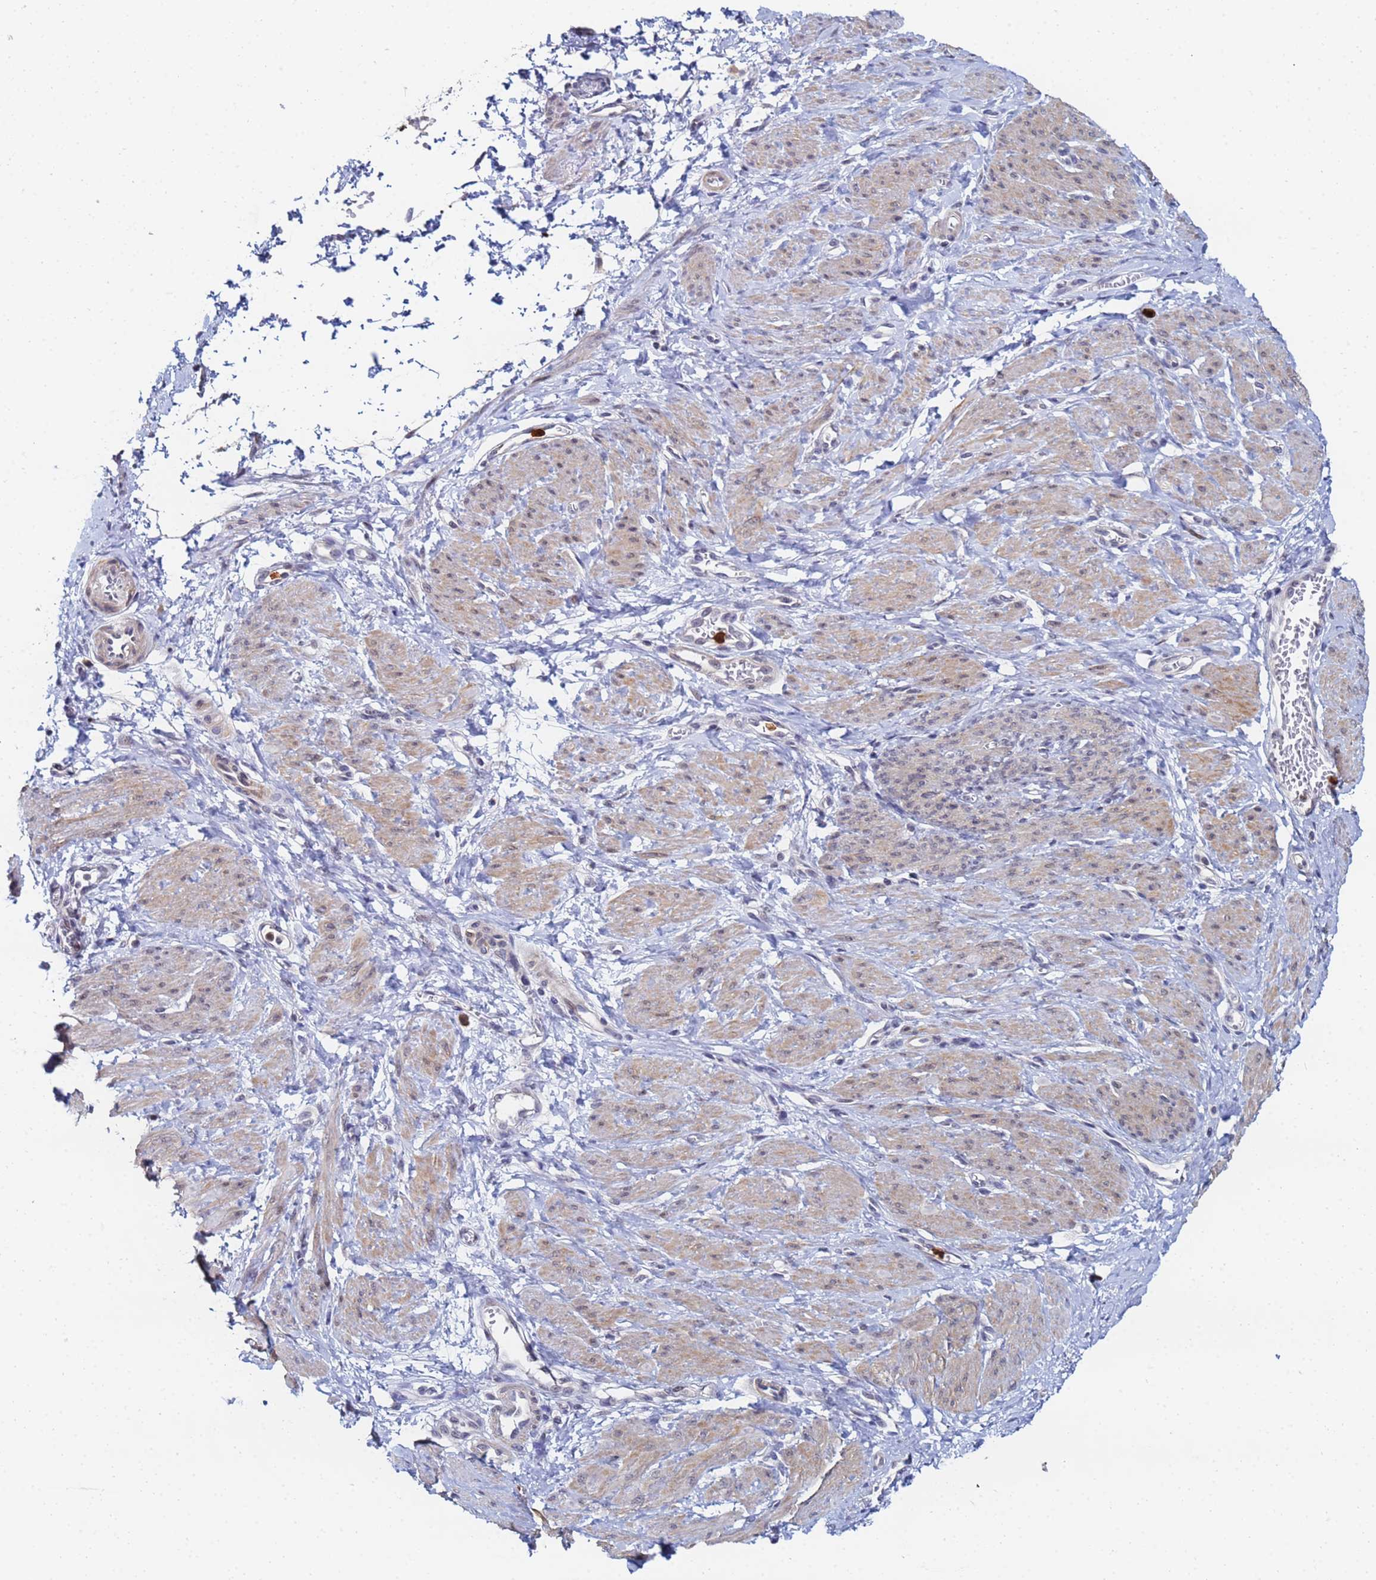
{"staining": {"intensity": "moderate", "quantity": "25%-75%", "location": "cytoplasmic/membranous"}, "tissue": "smooth muscle", "cell_type": "Smooth muscle cells", "image_type": "normal", "snomed": [{"axis": "morphology", "description": "Normal tissue, NOS"}, {"axis": "topography", "description": "Smooth muscle"}, {"axis": "topography", "description": "Uterus"}], "caption": "This image exhibits normal smooth muscle stained with immunohistochemistry to label a protein in brown. The cytoplasmic/membranous of smooth muscle cells show moderate positivity for the protein. Nuclei are counter-stained blue.", "gene": "MTCL1", "patient": {"sex": "female", "age": 39}}